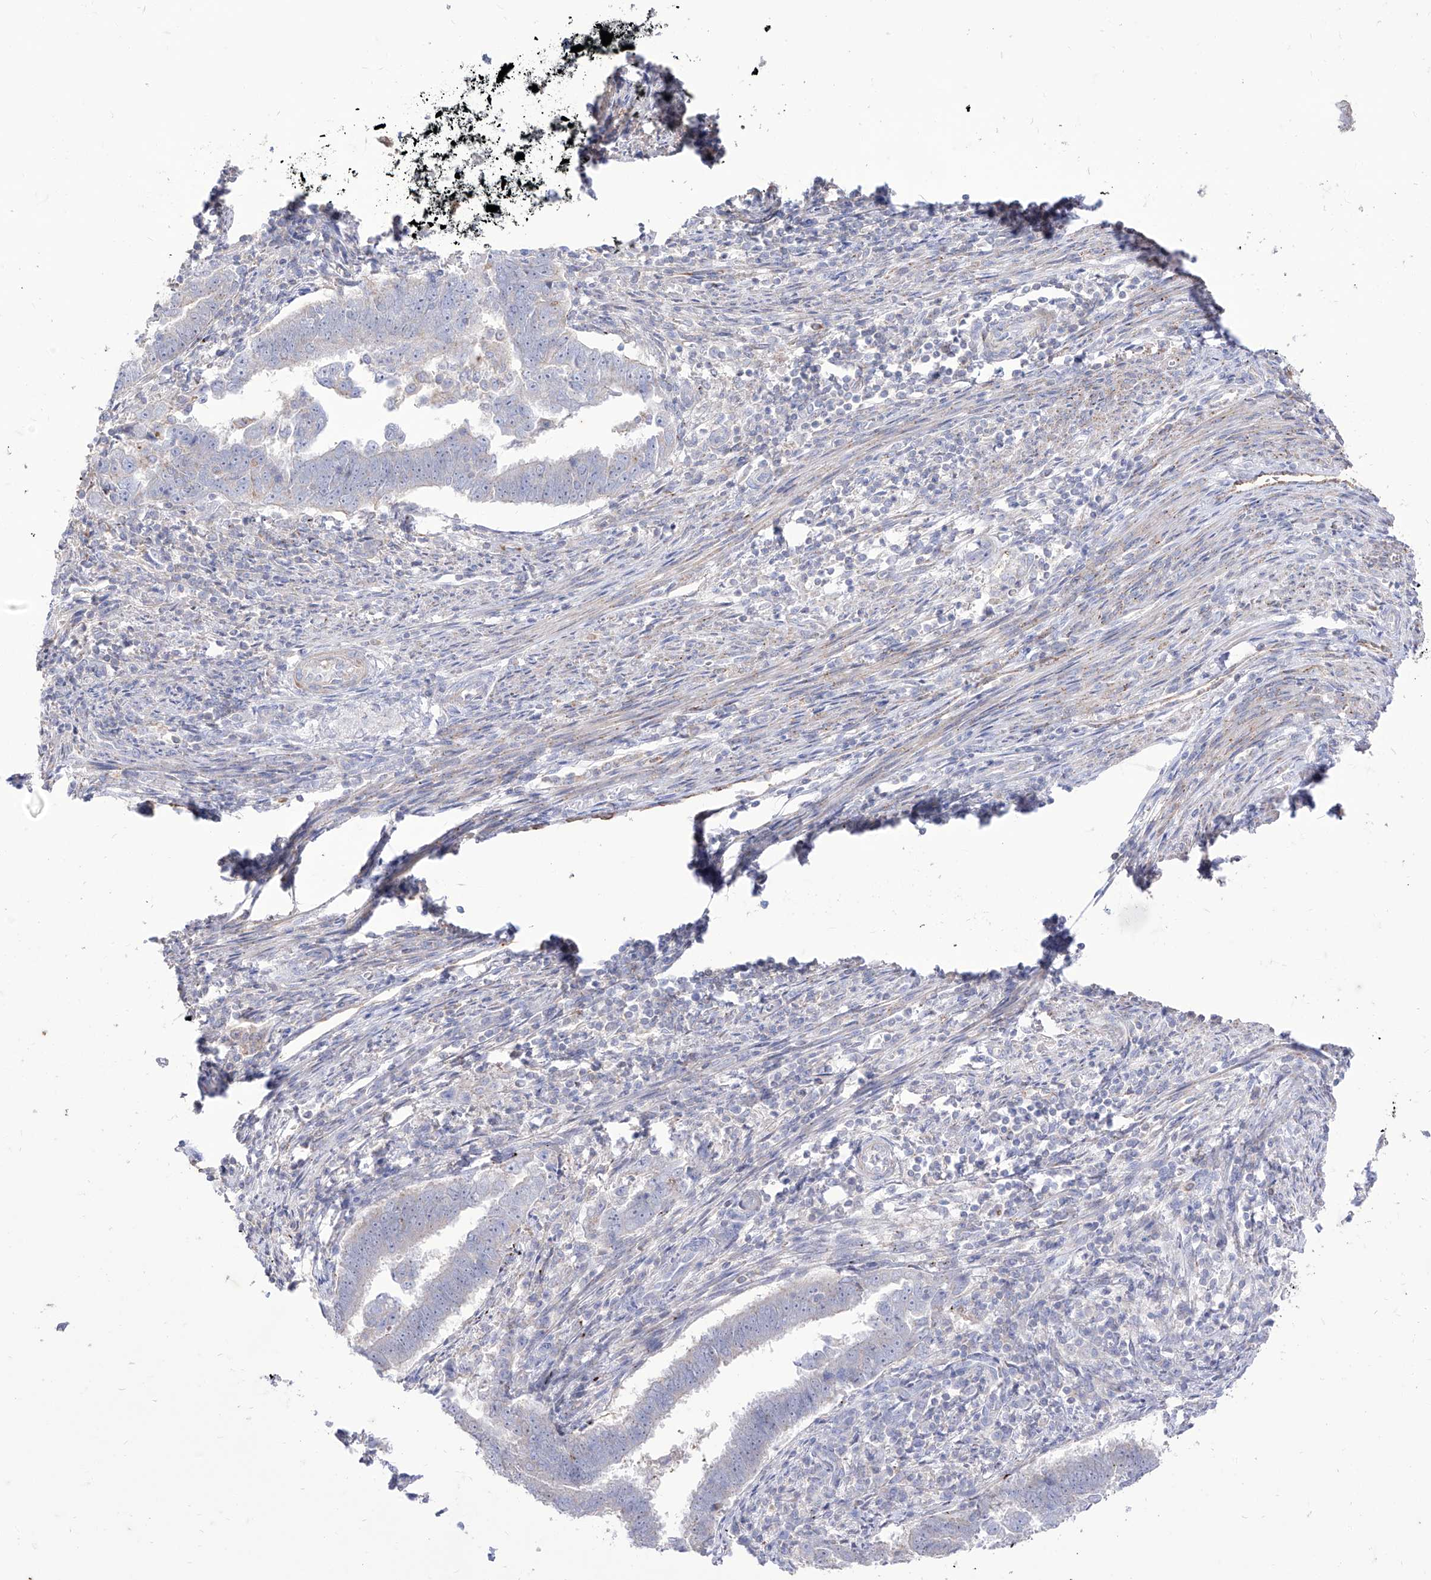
{"staining": {"intensity": "negative", "quantity": "none", "location": "none"}, "tissue": "endometrial cancer", "cell_type": "Tumor cells", "image_type": "cancer", "snomed": [{"axis": "morphology", "description": "Adenocarcinoma, NOS"}, {"axis": "topography", "description": "Endometrium"}], "caption": "Immunohistochemical staining of endometrial cancer shows no significant staining in tumor cells.", "gene": "C1orf74", "patient": {"sex": "female", "age": 75}}